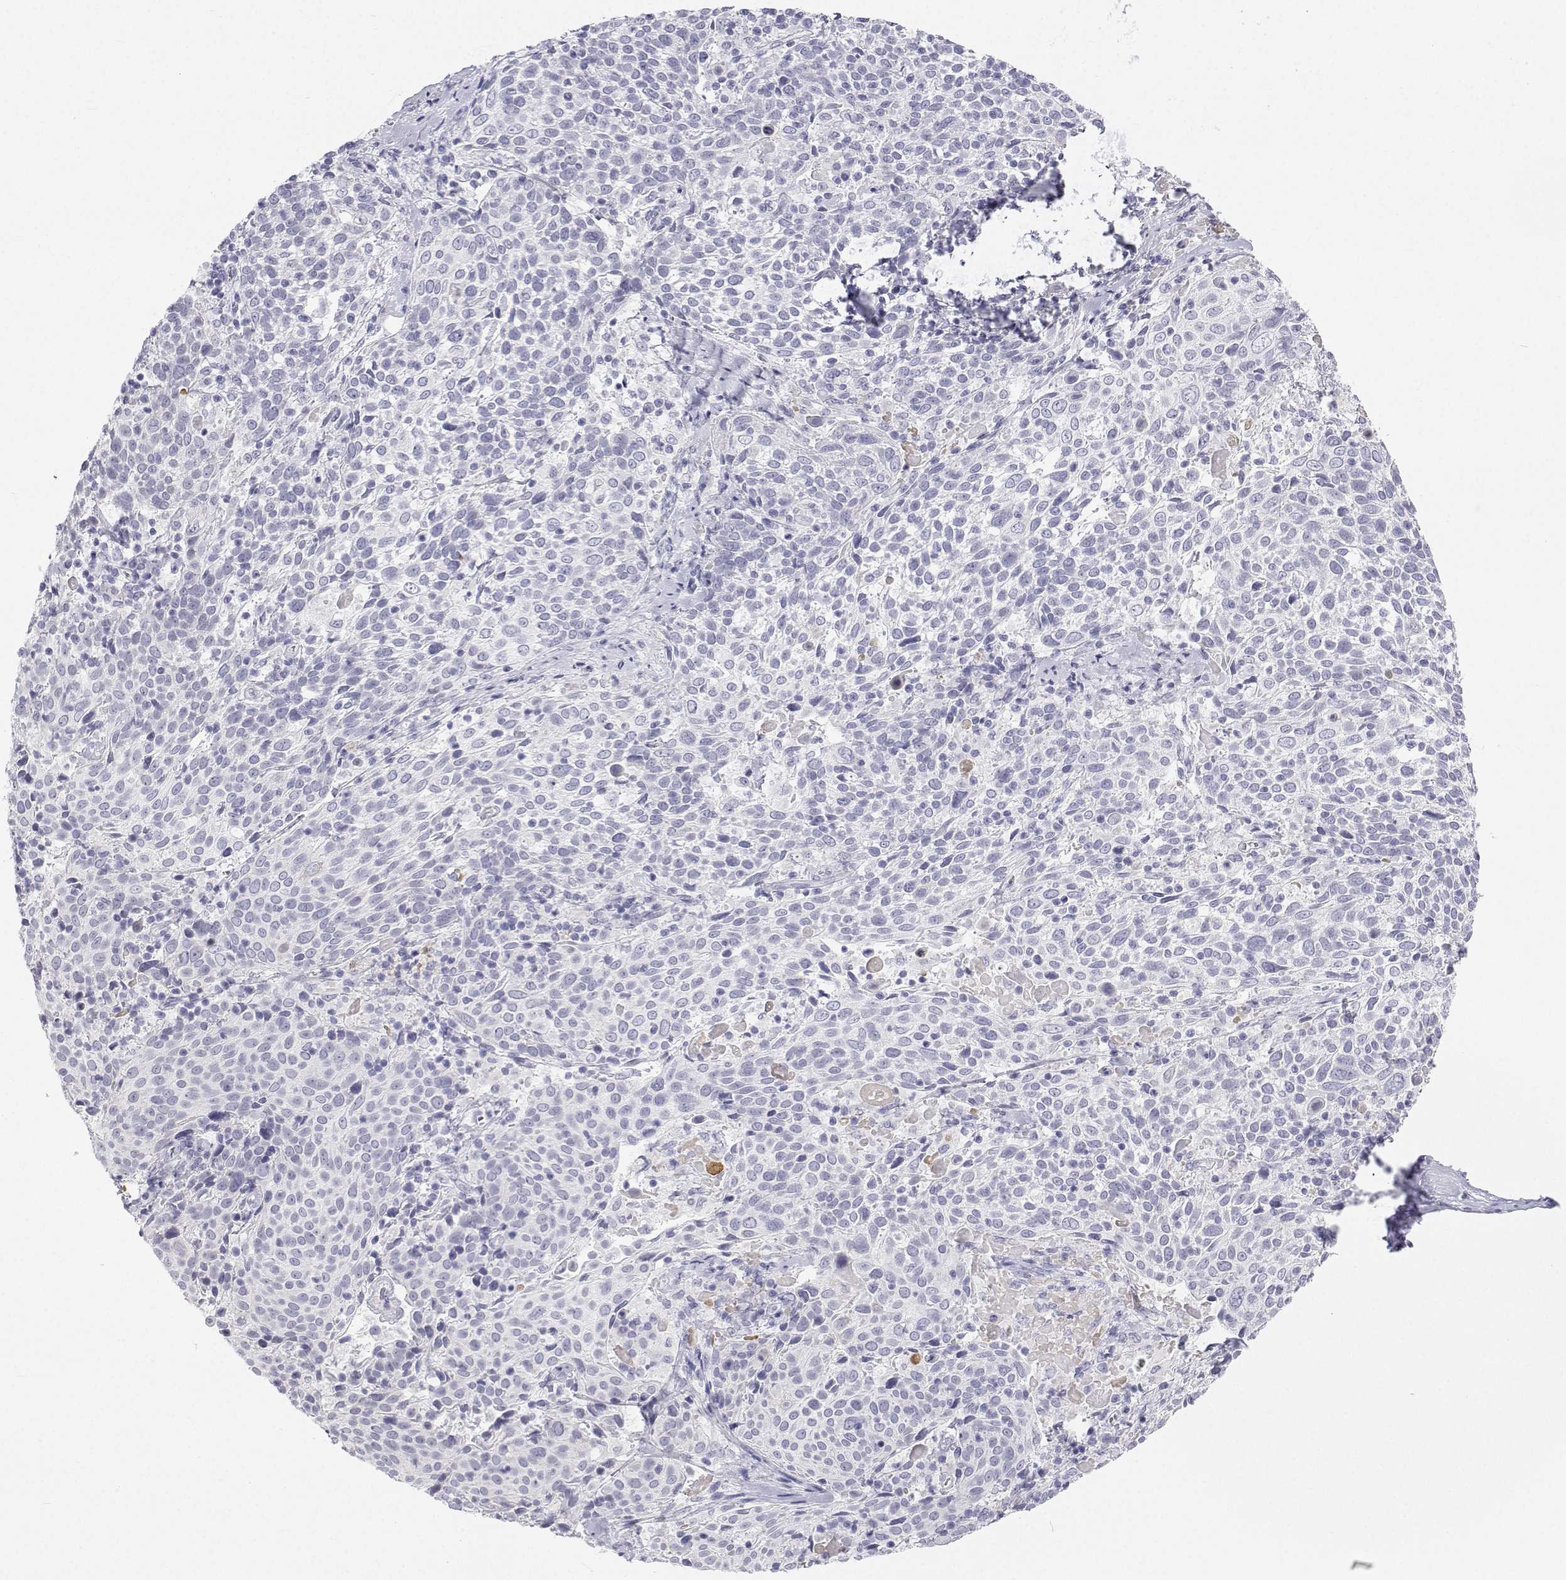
{"staining": {"intensity": "negative", "quantity": "none", "location": "none"}, "tissue": "cervical cancer", "cell_type": "Tumor cells", "image_type": "cancer", "snomed": [{"axis": "morphology", "description": "Squamous cell carcinoma, NOS"}, {"axis": "topography", "description": "Cervix"}], "caption": "A micrograph of human cervical cancer (squamous cell carcinoma) is negative for staining in tumor cells.", "gene": "TTN", "patient": {"sex": "female", "age": 61}}